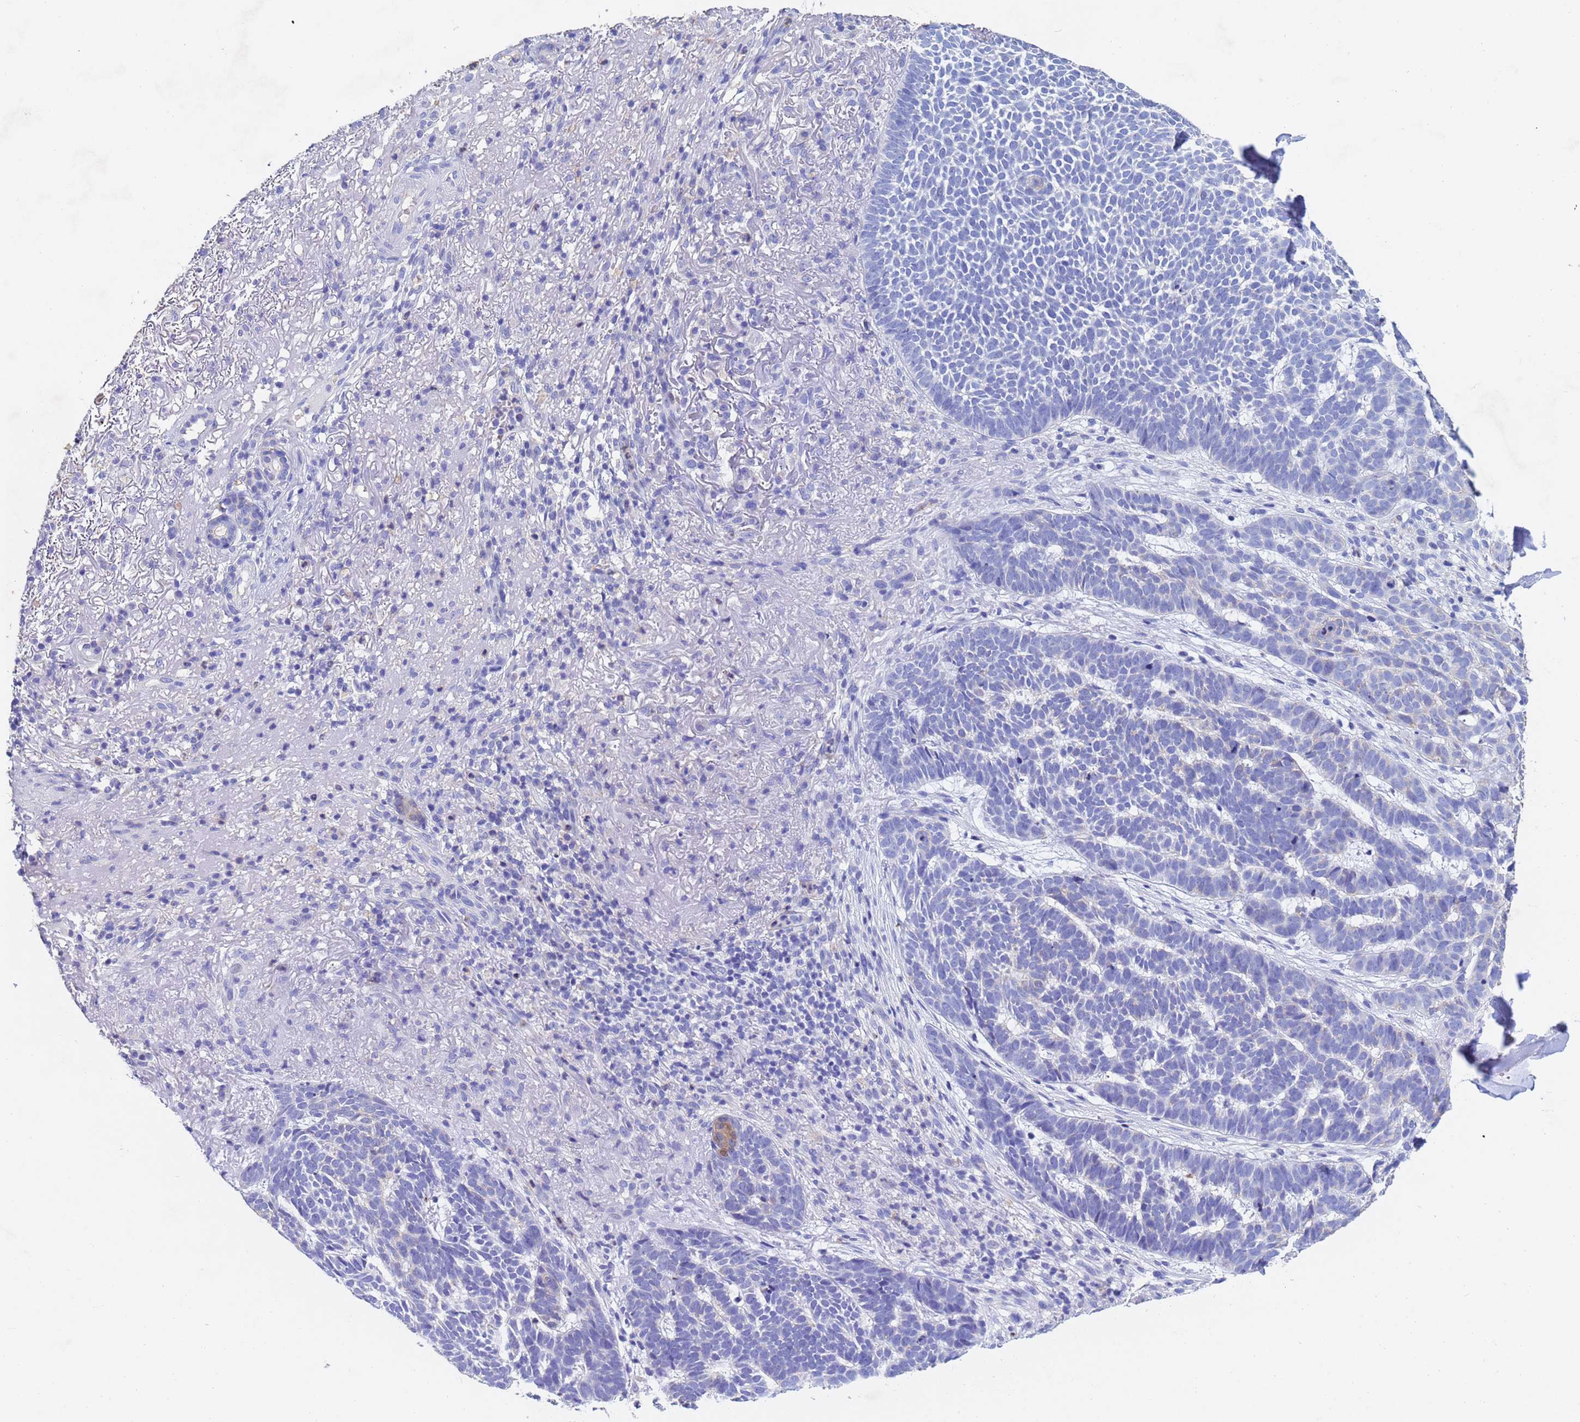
{"staining": {"intensity": "negative", "quantity": "none", "location": "none"}, "tissue": "skin cancer", "cell_type": "Tumor cells", "image_type": "cancer", "snomed": [{"axis": "morphology", "description": "Basal cell carcinoma"}, {"axis": "topography", "description": "Skin"}], "caption": "Photomicrograph shows no protein staining in tumor cells of skin cancer (basal cell carcinoma) tissue.", "gene": "CSTB", "patient": {"sex": "female", "age": 78}}